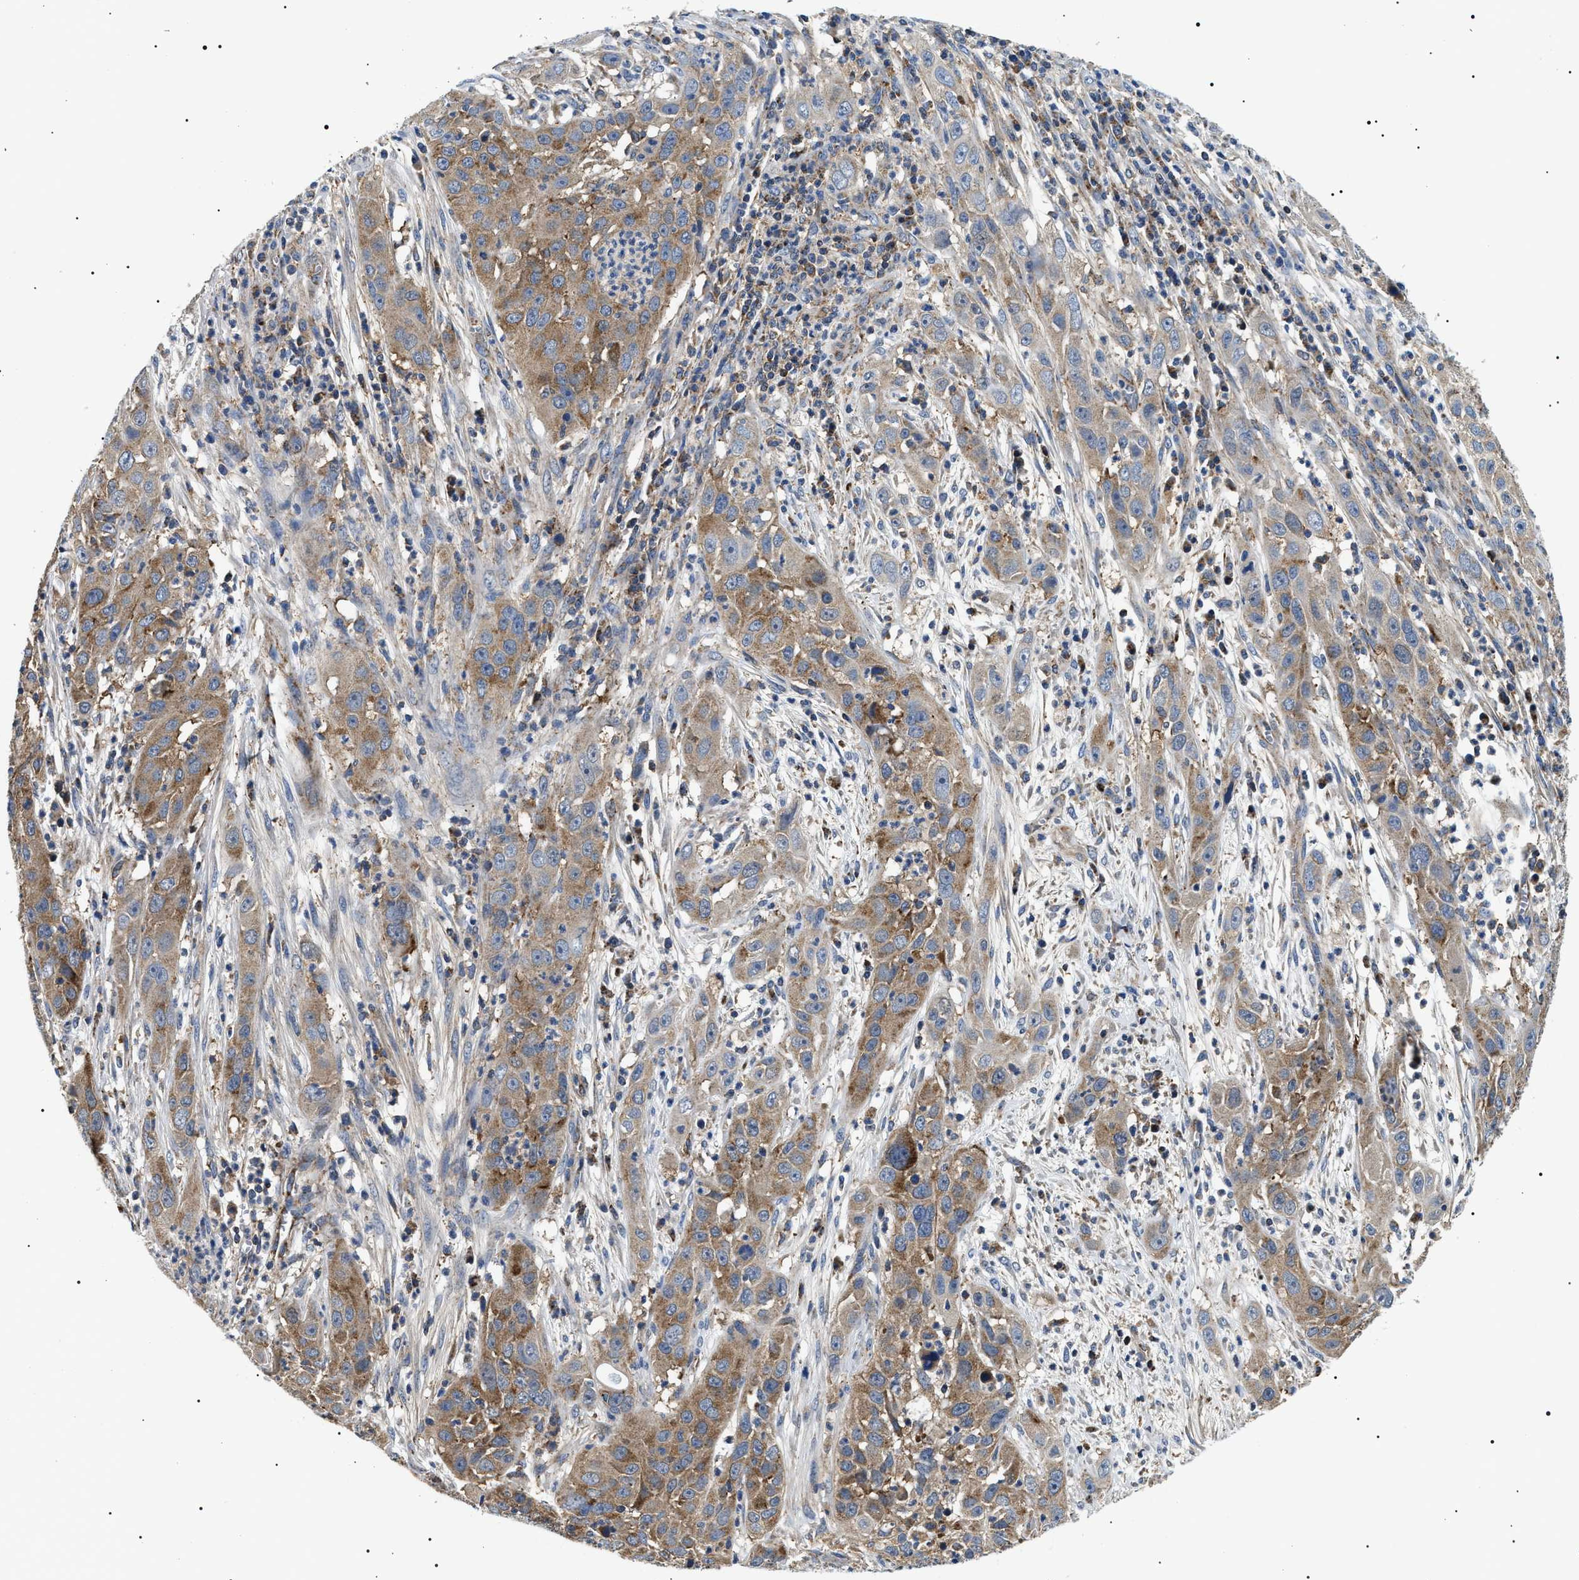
{"staining": {"intensity": "moderate", "quantity": ">75%", "location": "cytoplasmic/membranous"}, "tissue": "cervical cancer", "cell_type": "Tumor cells", "image_type": "cancer", "snomed": [{"axis": "morphology", "description": "Squamous cell carcinoma, NOS"}, {"axis": "topography", "description": "Cervix"}], "caption": "About >75% of tumor cells in human cervical squamous cell carcinoma display moderate cytoplasmic/membranous protein expression as visualized by brown immunohistochemical staining.", "gene": "OXSM", "patient": {"sex": "female", "age": 32}}